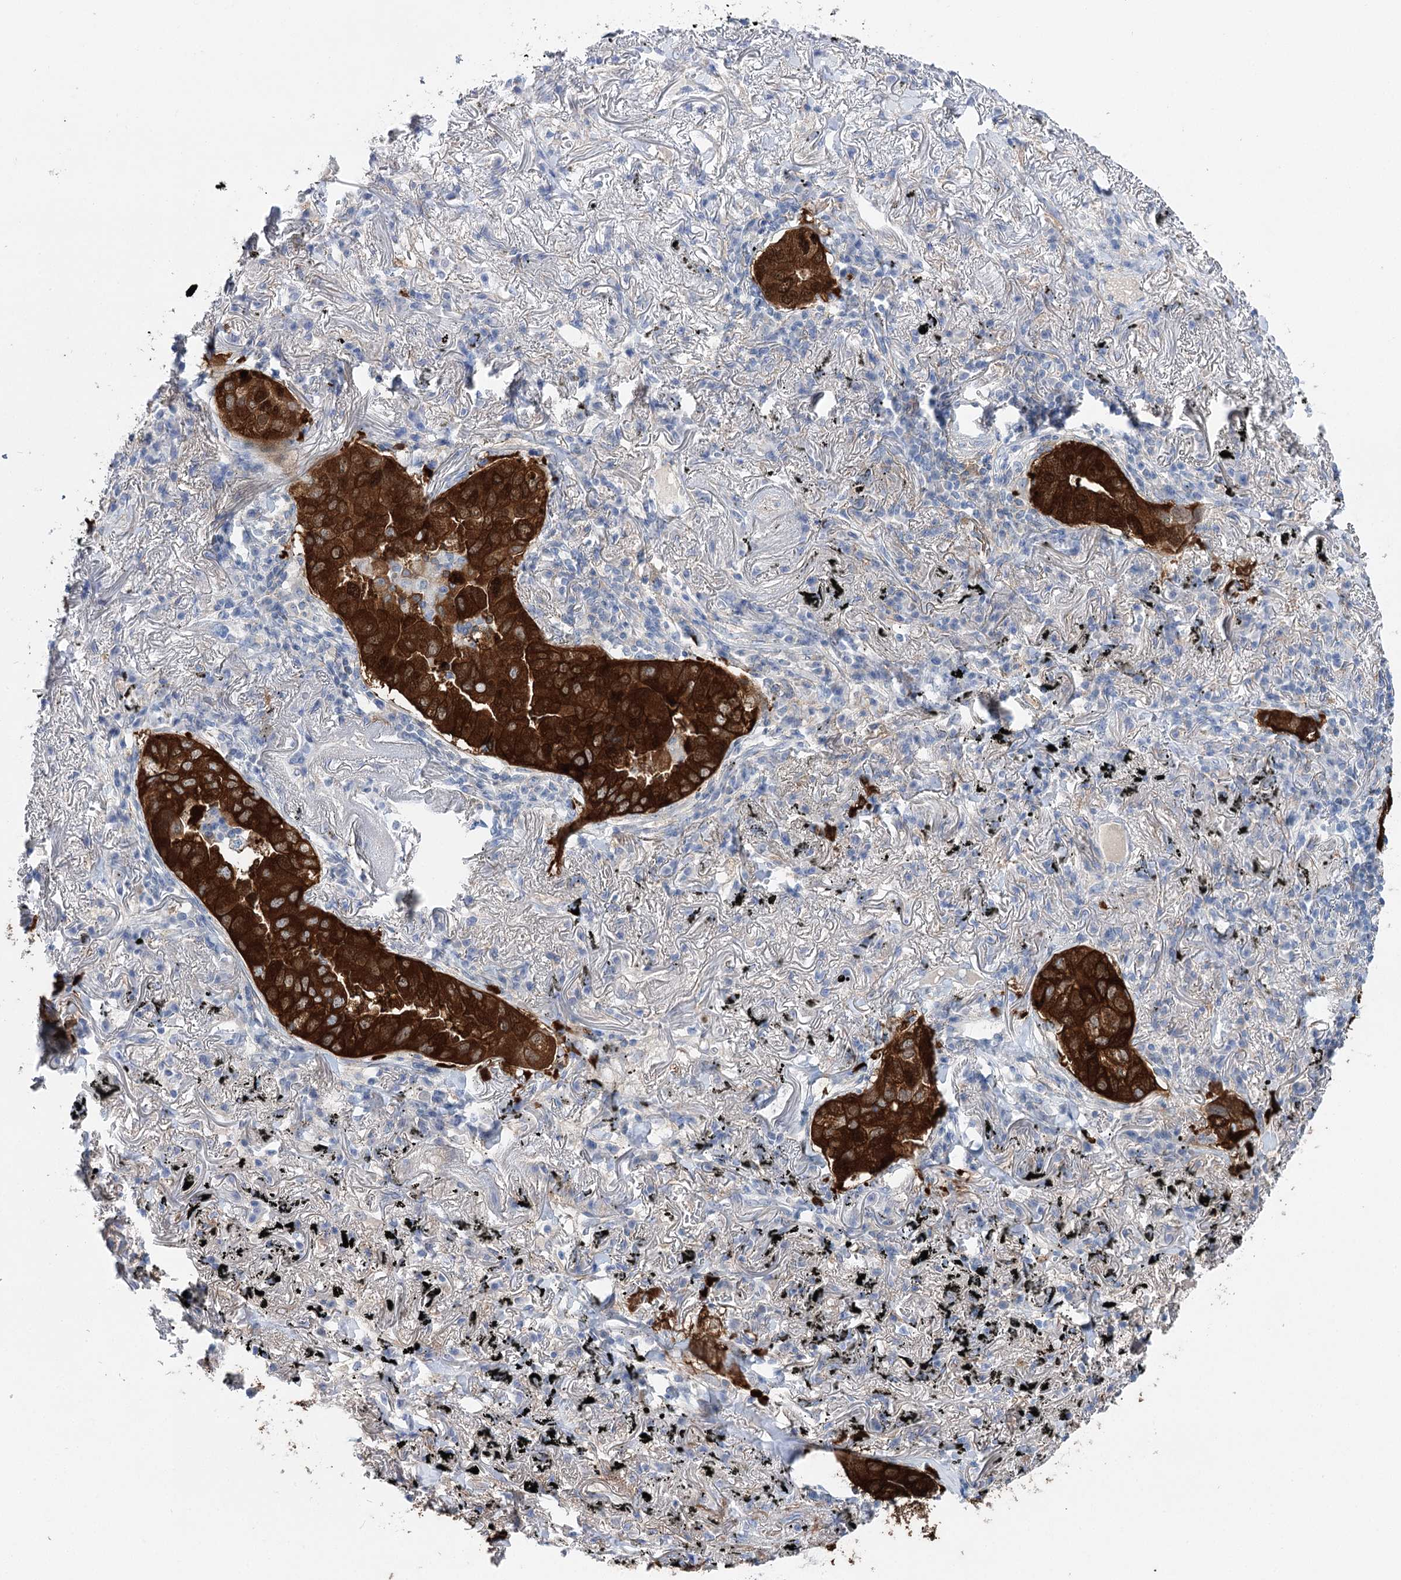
{"staining": {"intensity": "strong", "quantity": ">75%", "location": "cytoplasmic/membranous"}, "tissue": "lung cancer", "cell_type": "Tumor cells", "image_type": "cancer", "snomed": [{"axis": "morphology", "description": "Adenocarcinoma, NOS"}, {"axis": "topography", "description": "Lung"}], "caption": "Adenocarcinoma (lung) was stained to show a protein in brown. There is high levels of strong cytoplasmic/membranous positivity in approximately >75% of tumor cells. The staining is performed using DAB (3,3'-diaminobenzidine) brown chromogen to label protein expression. The nuclei are counter-stained blue using hematoxylin.", "gene": "UGDH", "patient": {"sex": "male", "age": 65}}